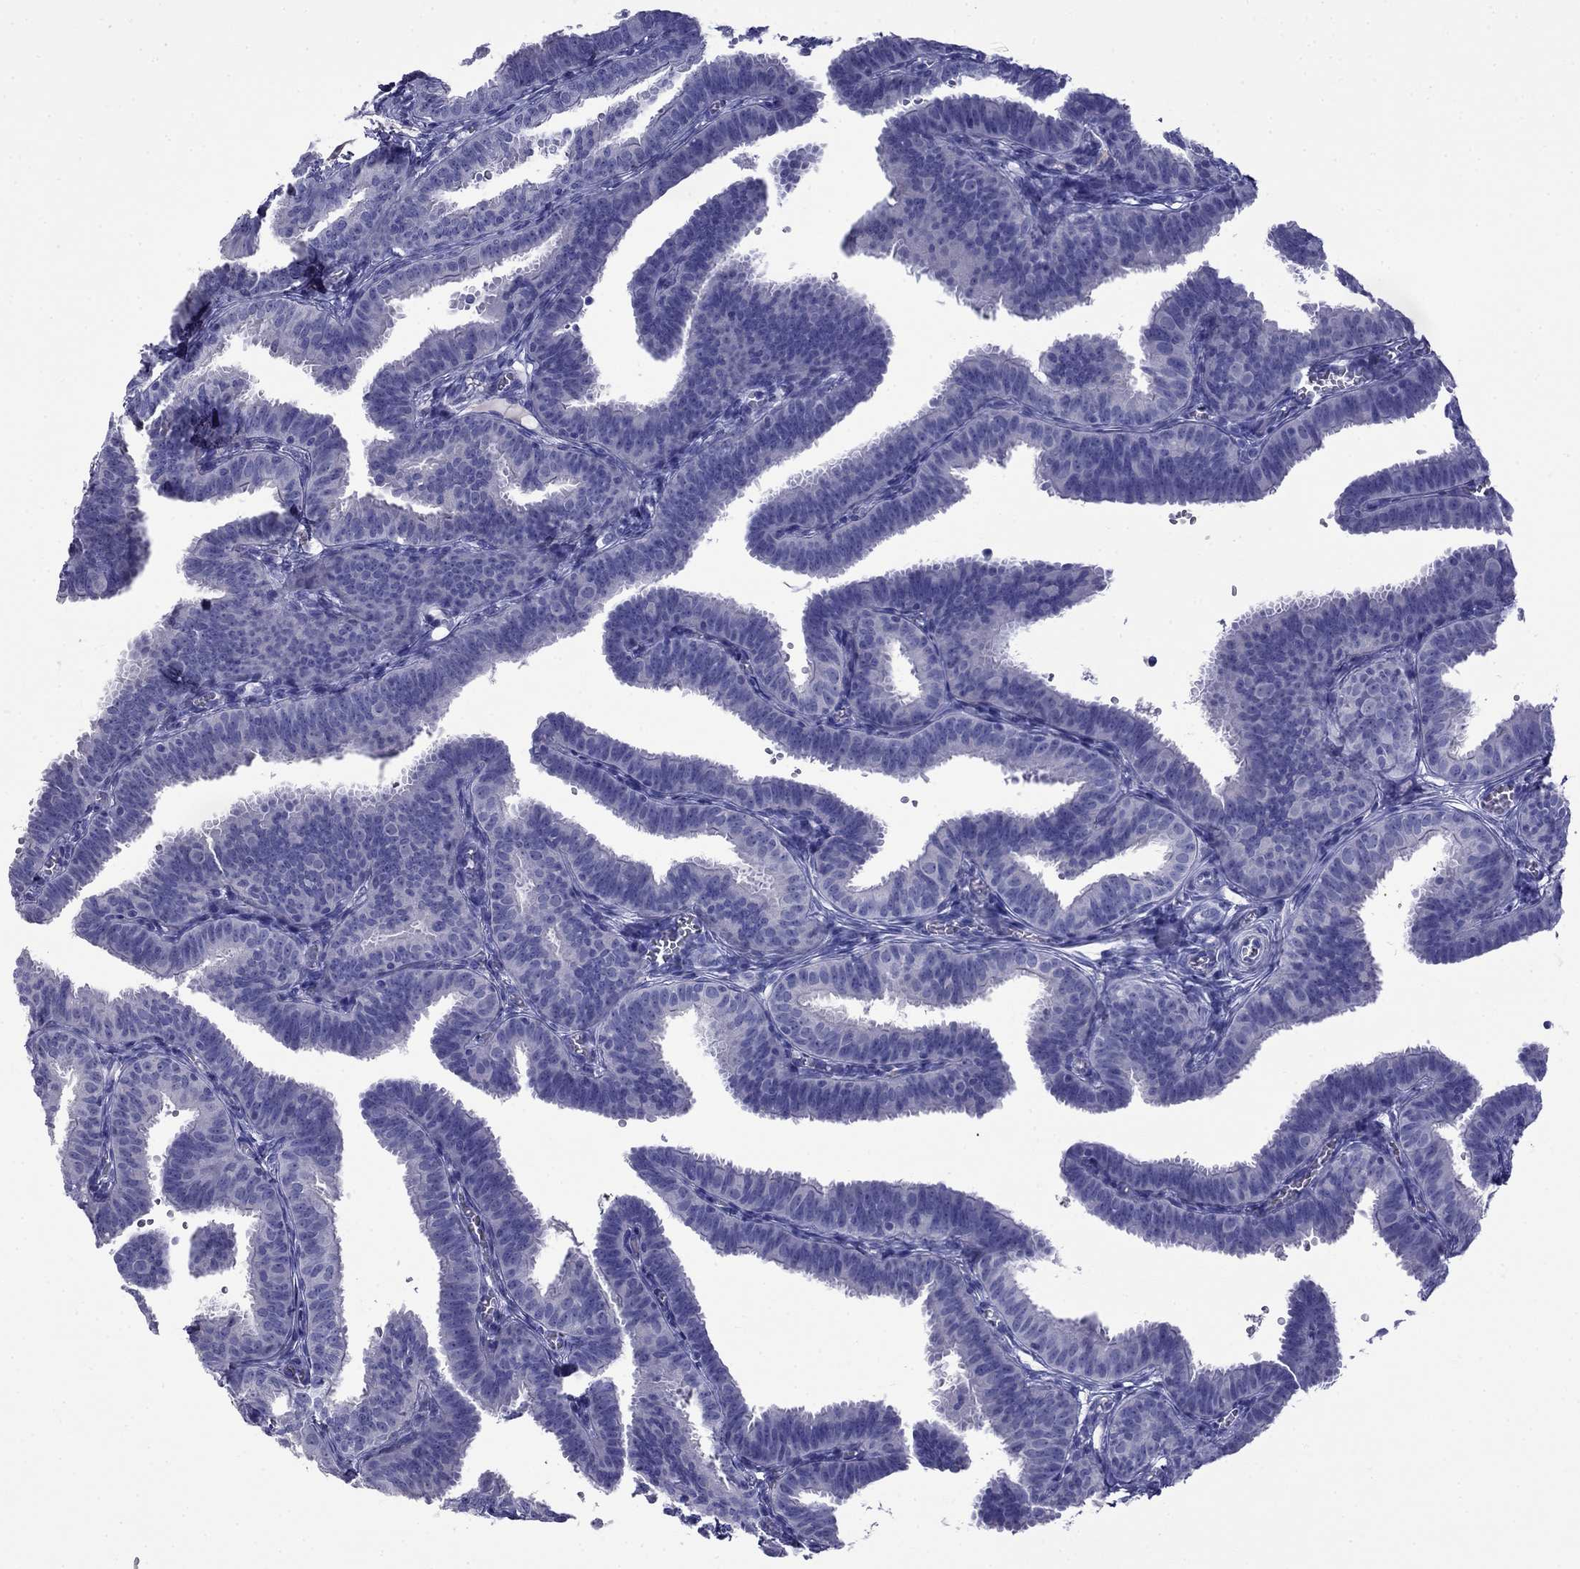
{"staining": {"intensity": "negative", "quantity": "none", "location": "none"}, "tissue": "fallopian tube", "cell_type": "Glandular cells", "image_type": "normal", "snomed": [{"axis": "morphology", "description": "Normal tissue, NOS"}, {"axis": "topography", "description": "Fallopian tube"}], "caption": "Fallopian tube stained for a protein using immunohistochemistry (IHC) shows no positivity glandular cells.", "gene": "MYO15A", "patient": {"sex": "female", "age": 25}}